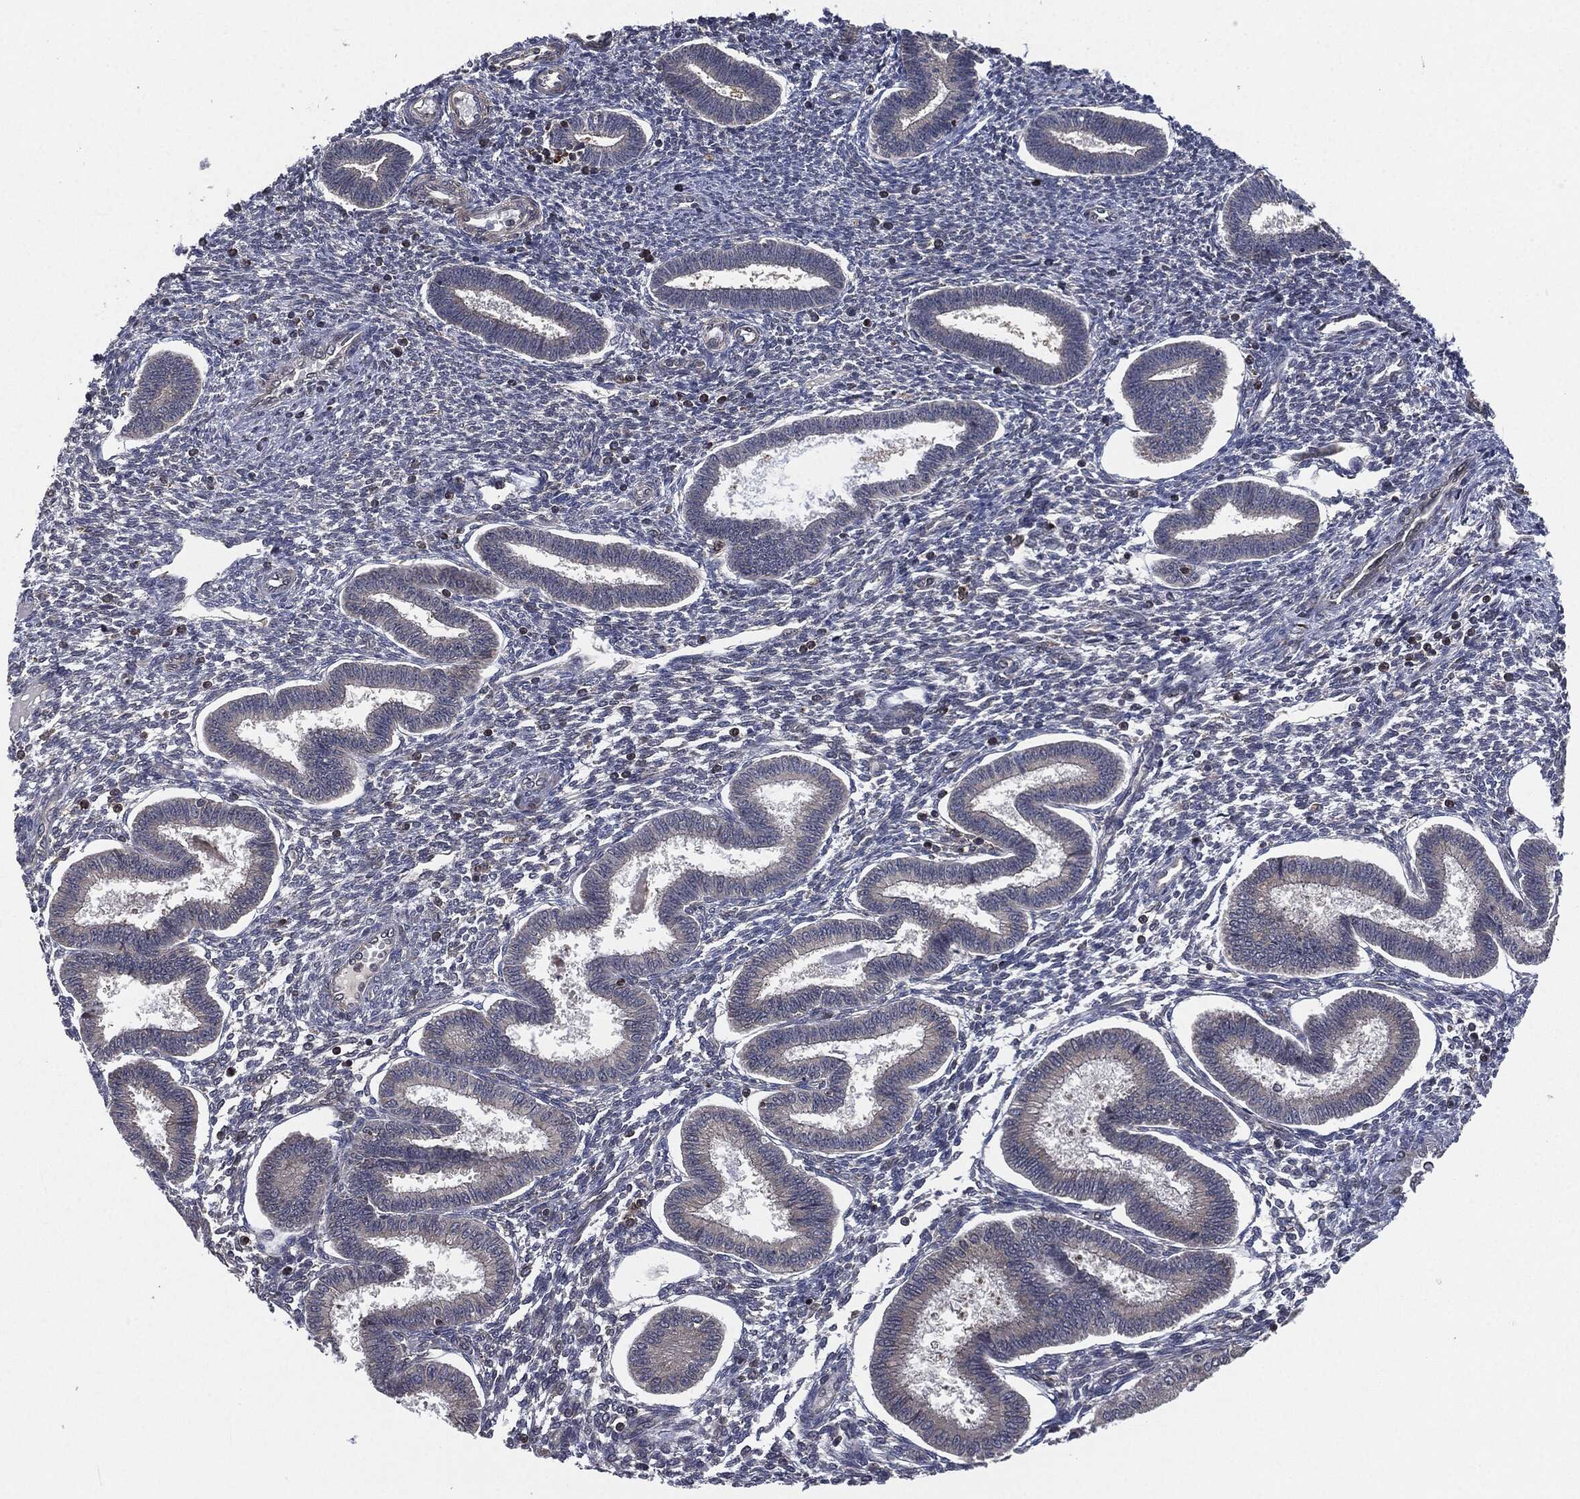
{"staining": {"intensity": "moderate", "quantity": "<25%", "location": "cytoplasmic/membranous"}, "tissue": "endometrium", "cell_type": "Cells in endometrial stroma", "image_type": "normal", "snomed": [{"axis": "morphology", "description": "Normal tissue, NOS"}, {"axis": "topography", "description": "Endometrium"}], "caption": "Unremarkable endometrium reveals moderate cytoplasmic/membranous positivity in approximately <25% of cells in endometrial stroma Immunohistochemistry (ihc) stains the protein in brown and the nuclei are stained blue..", "gene": "UBR1", "patient": {"sex": "female", "age": 43}}